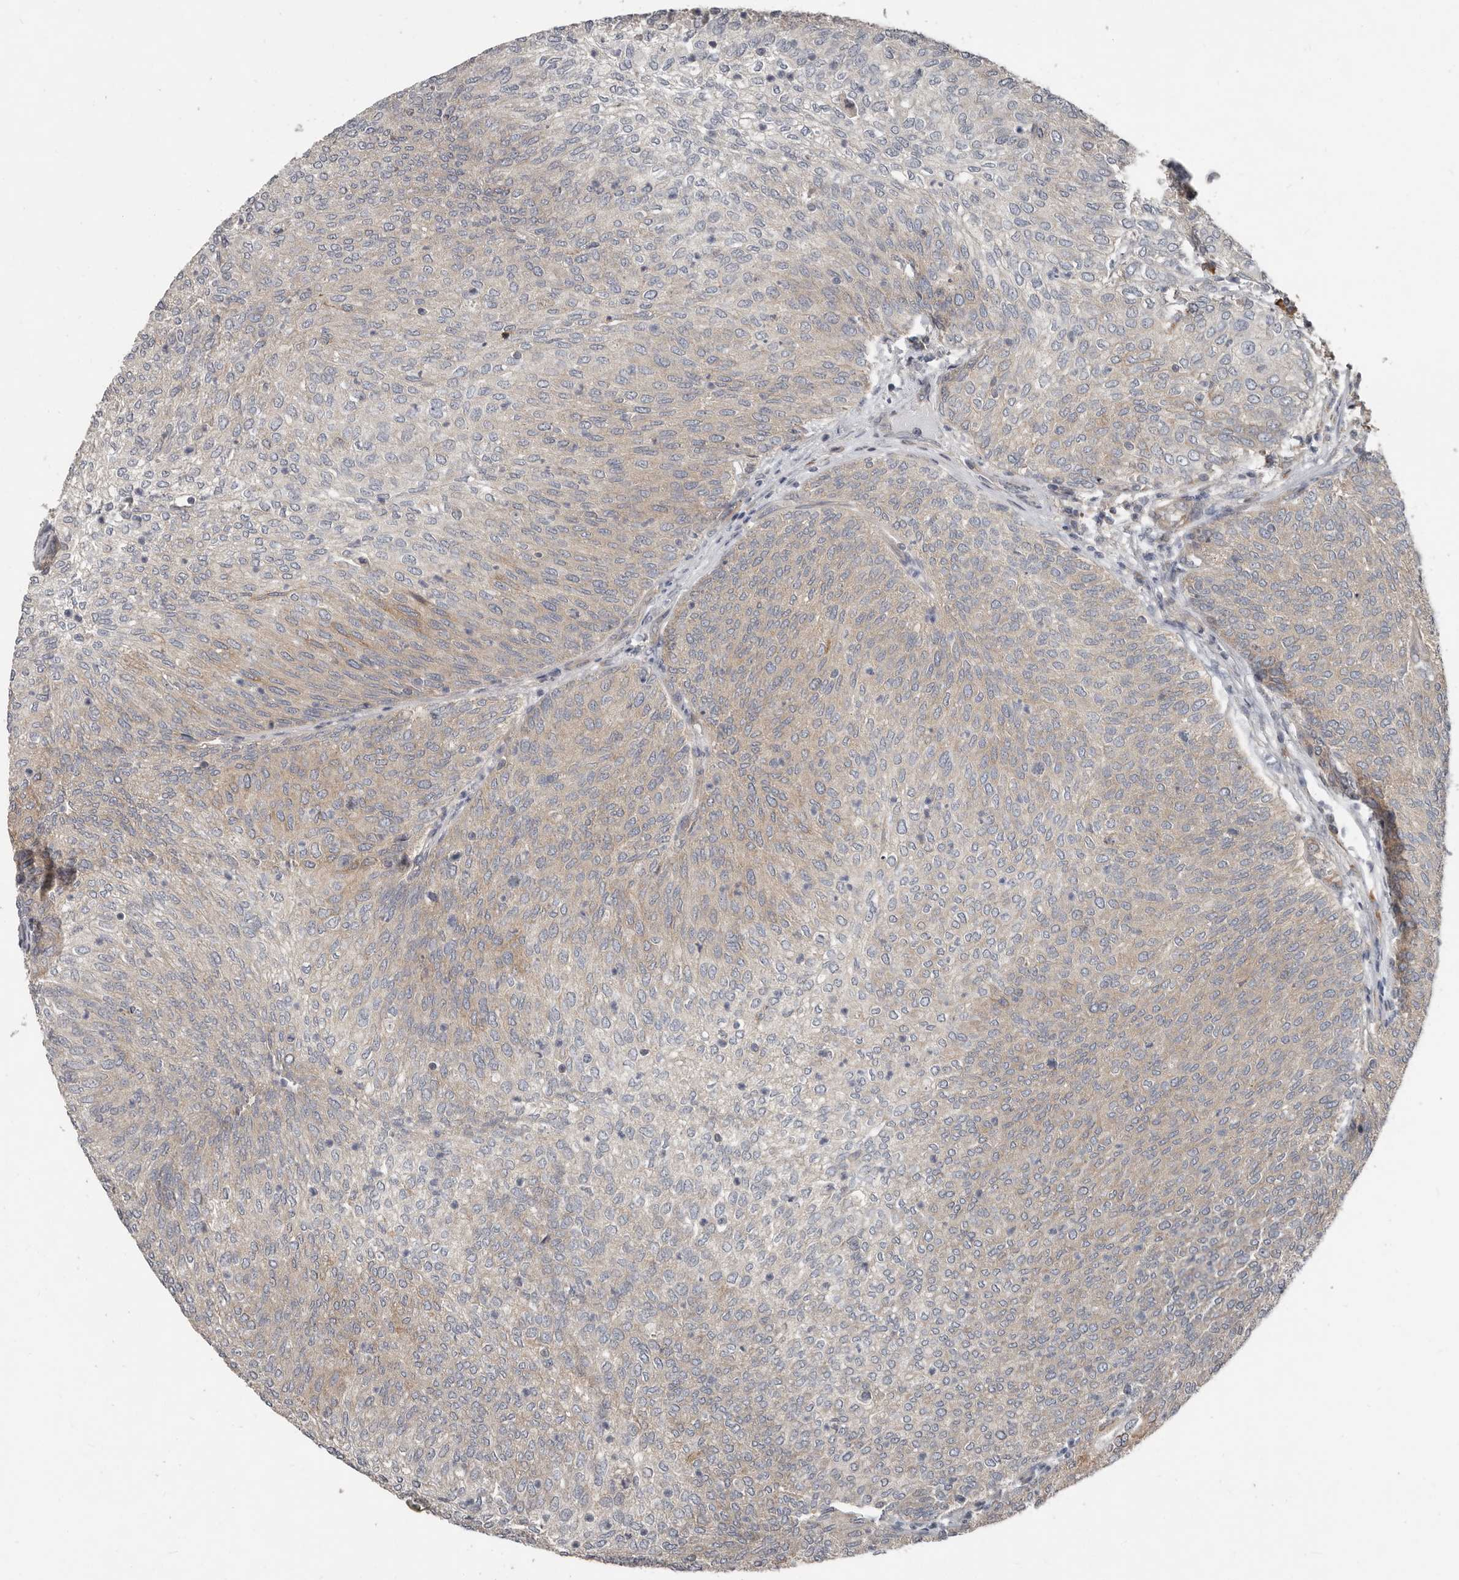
{"staining": {"intensity": "weak", "quantity": "25%-75%", "location": "cytoplasmic/membranous"}, "tissue": "urothelial cancer", "cell_type": "Tumor cells", "image_type": "cancer", "snomed": [{"axis": "morphology", "description": "Urothelial carcinoma, Low grade"}, {"axis": "topography", "description": "Urinary bladder"}], "caption": "Immunohistochemistry of urothelial cancer exhibits low levels of weak cytoplasmic/membranous staining in approximately 25%-75% of tumor cells. The protein of interest is shown in brown color, while the nuclei are stained blue.", "gene": "AKNAD1", "patient": {"sex": "female", "age": 79}}